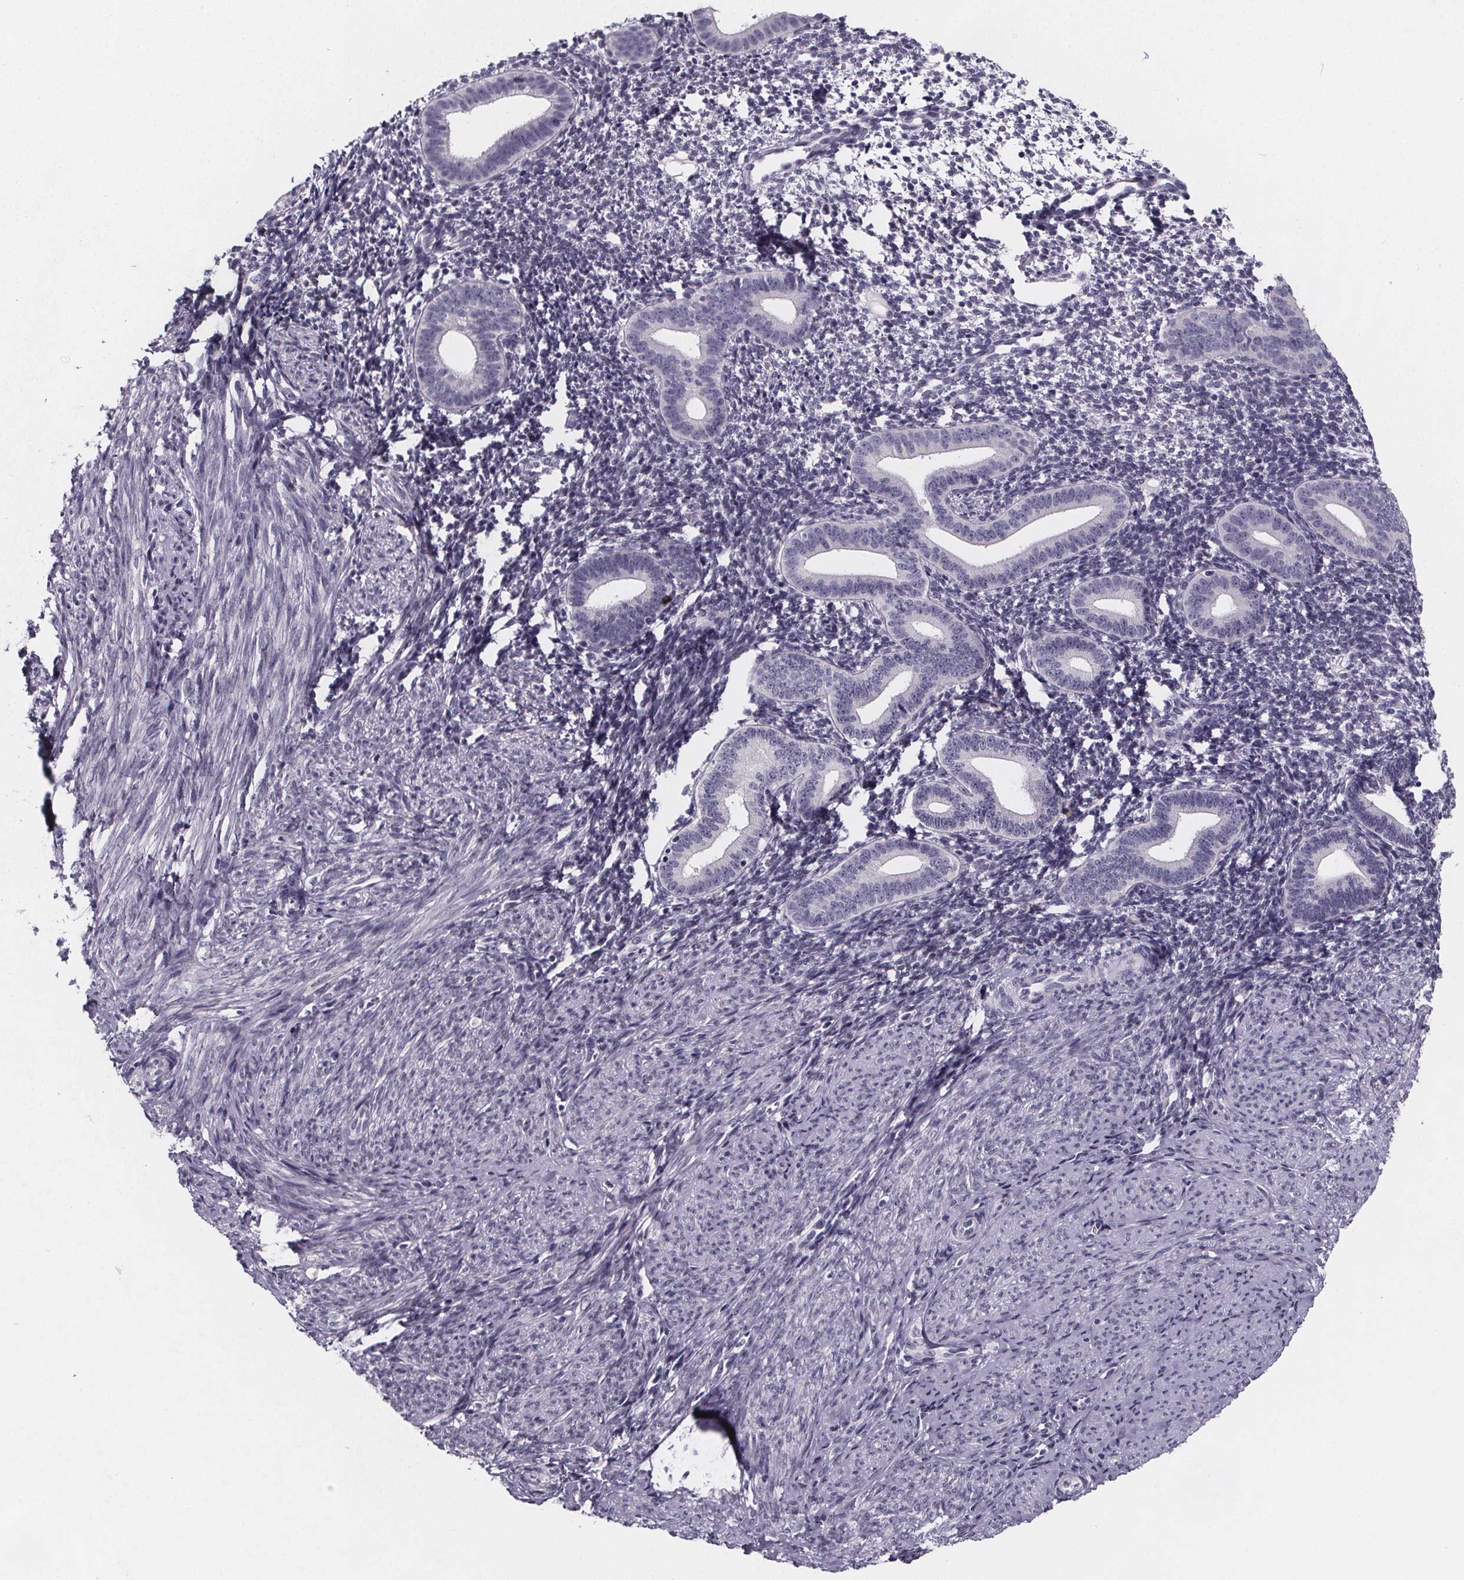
{"staining": {"intensity": "negative", "quantity": "none", "location": "none"}, "tissue": "endometrium", "cell_type": "Cells in endometrial stroma", "image_type": "normal", "snomed": [{"axis": "morphology", "description": "Normal tissue, NOS"}, {"axis": "topography", "description": "Endometrium"}], "caption": "Immunohistochemical staining of benign human endometrium shows no significant expression in cells in endometrial stroma.", "gene": "PAH", "patient": {"sex": "female", "age": 40}}